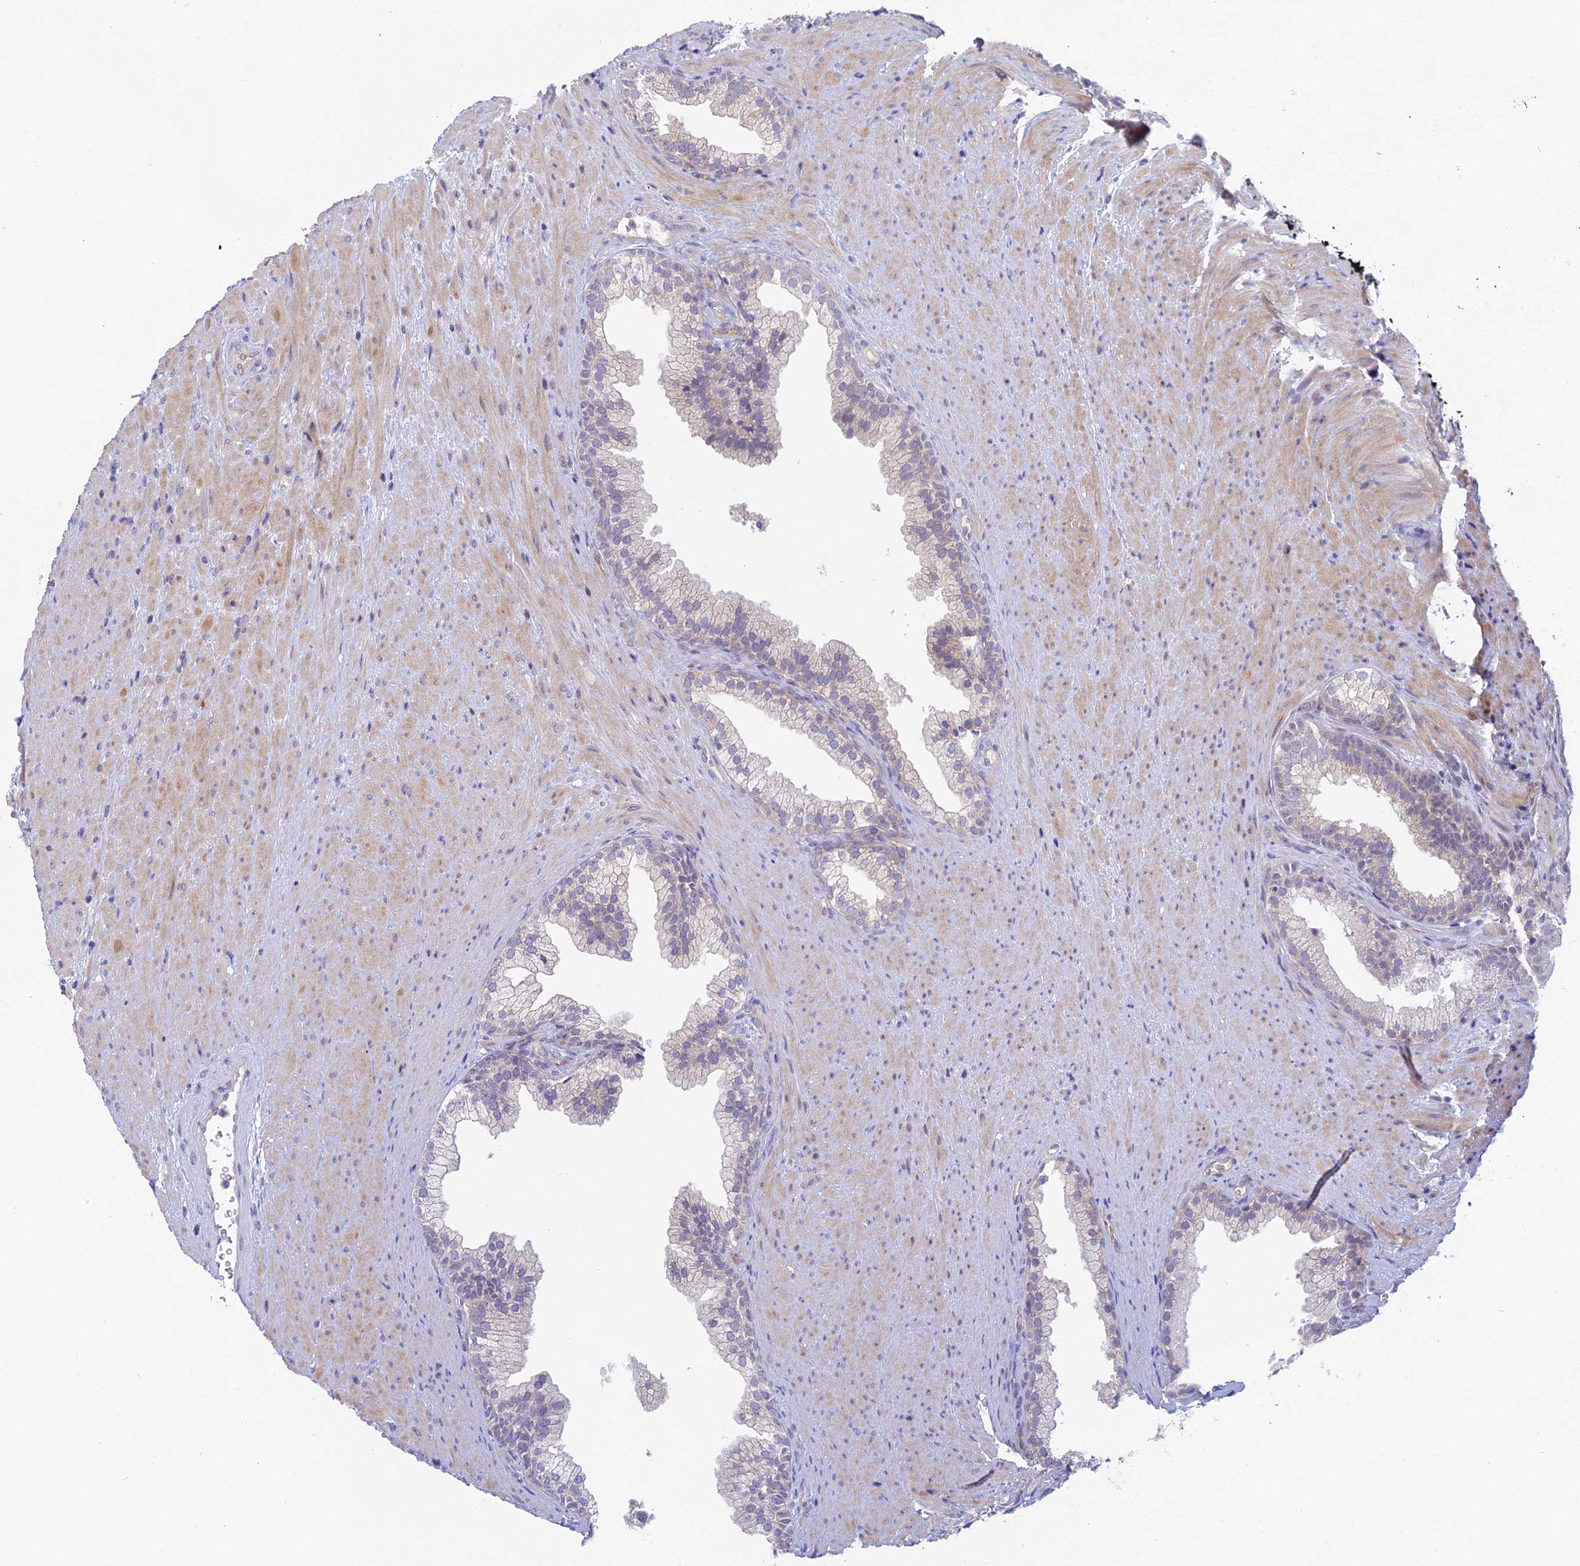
{"staining": {"intensity": "negative", "quantity": "none", "location": "none"}, "tissue": "prostate", "cell_type": "Glandular cells", "image_type": "normal", "snomed": [{"axis": "morphology", "description": "Normal tissue, NOS"}, {"axis": "topography", "description": "Prostate"}], "caption": "A high-resolution histopathology image shows immunohistochemistry staining of unremarkable prostate, which exhibits no significant expression in glandular cells. (Stains: DAB IHC with hematoxylin counter stain, Microscopy: brightfield microscopy at high magnification).", "gene": "METTL26", "patient": {"sex": "male", "age": 76}}